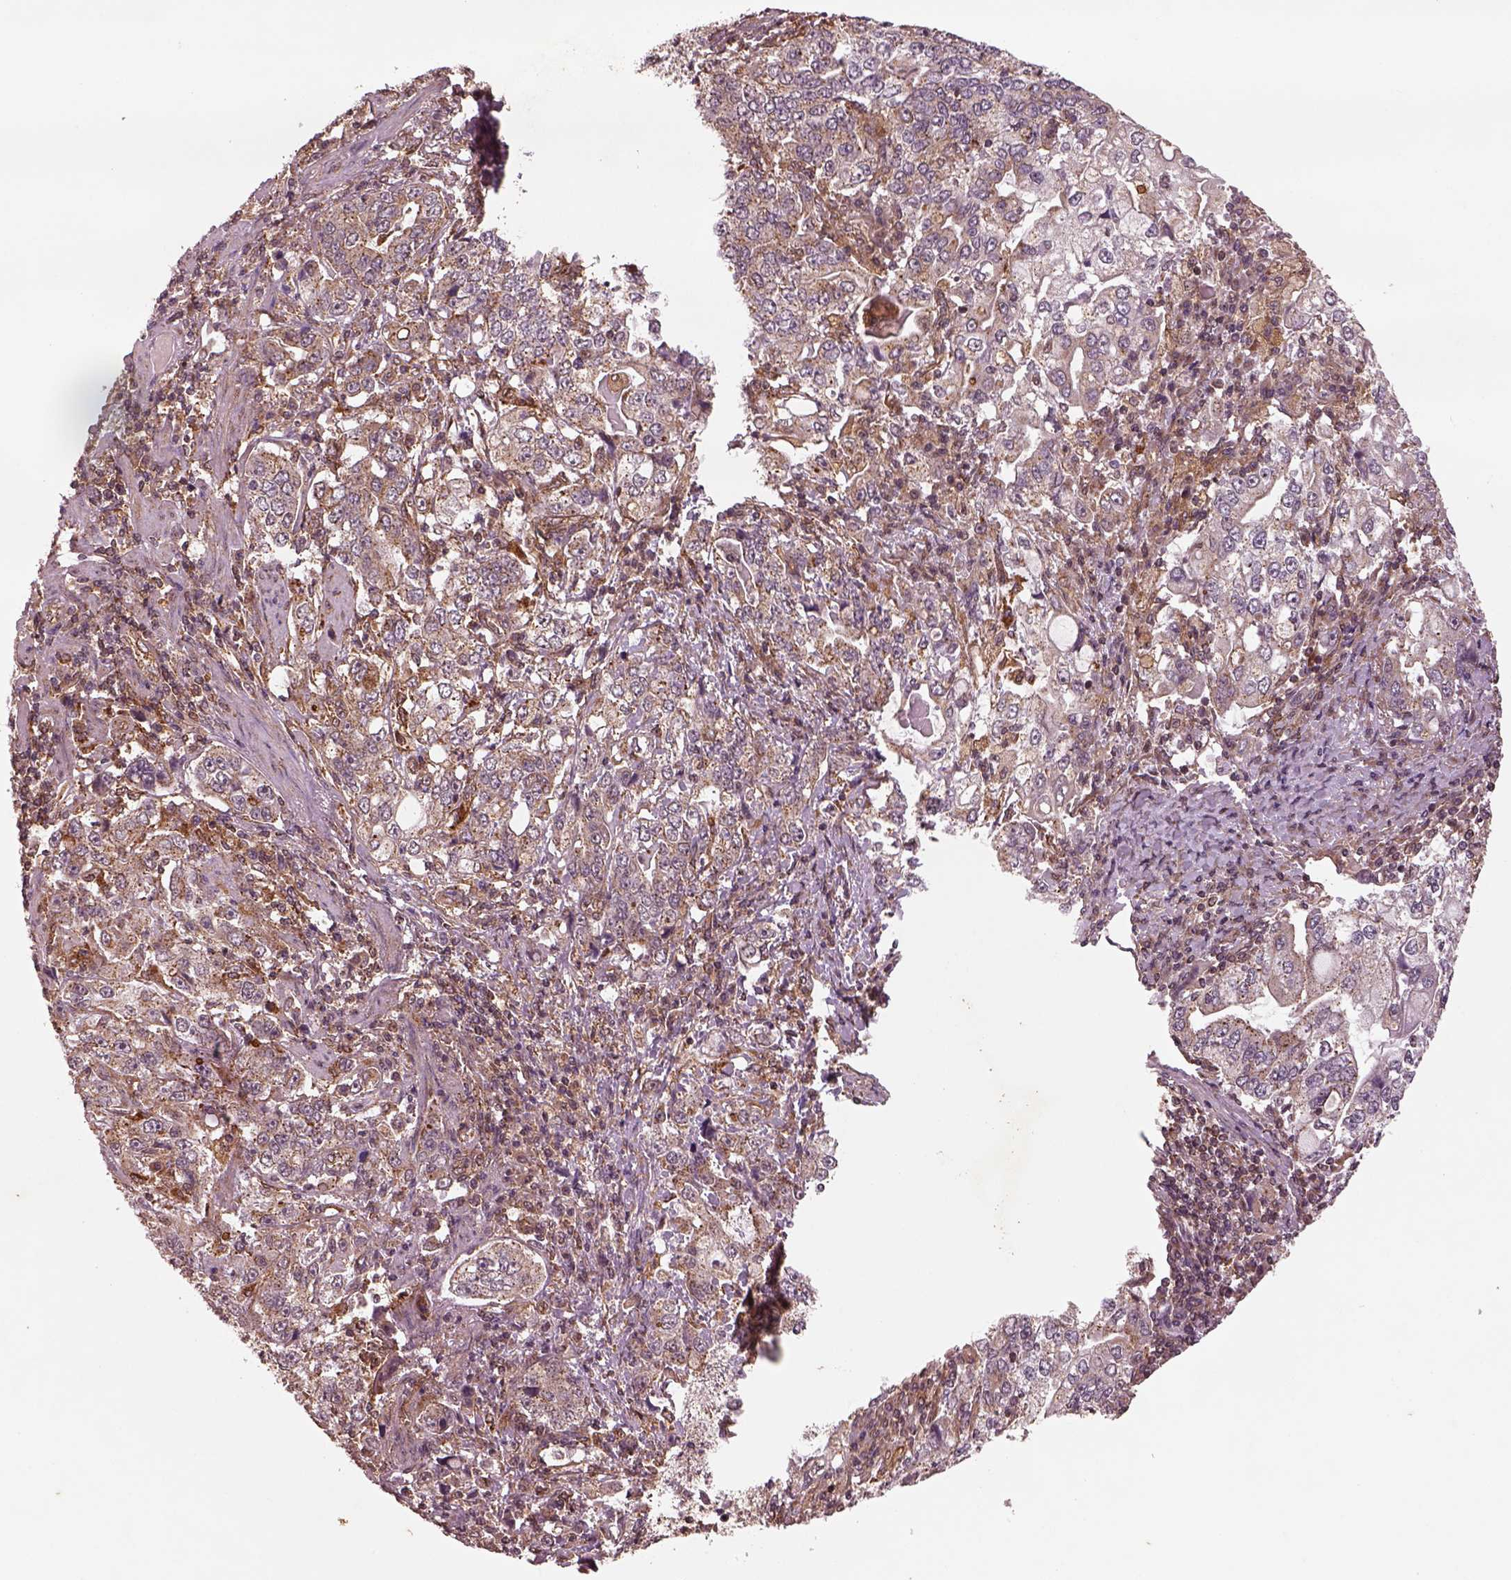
{"staining": {"intensity": "strong", "quantity": "<25%", "location": "cytoplasmic/membranous"}, "tissue": "stomach cancer", "cell_type": "Tumor cells", "image_type": "cancer", "snomed": [{"axis": "morphology", "description": "Adenocarcinoma, NOS"}, {"axis": "topography", "description": "Stomach, lower"}], "caption": "This is a photomicrograph of IHC staining of stomach cancer (adenocarcinoma), which shows strong positivity in the cytoplasmic/membranous of tumor cells.", "gene": "WASHC2A", "patient": {"sex": "female", "age": 72}}